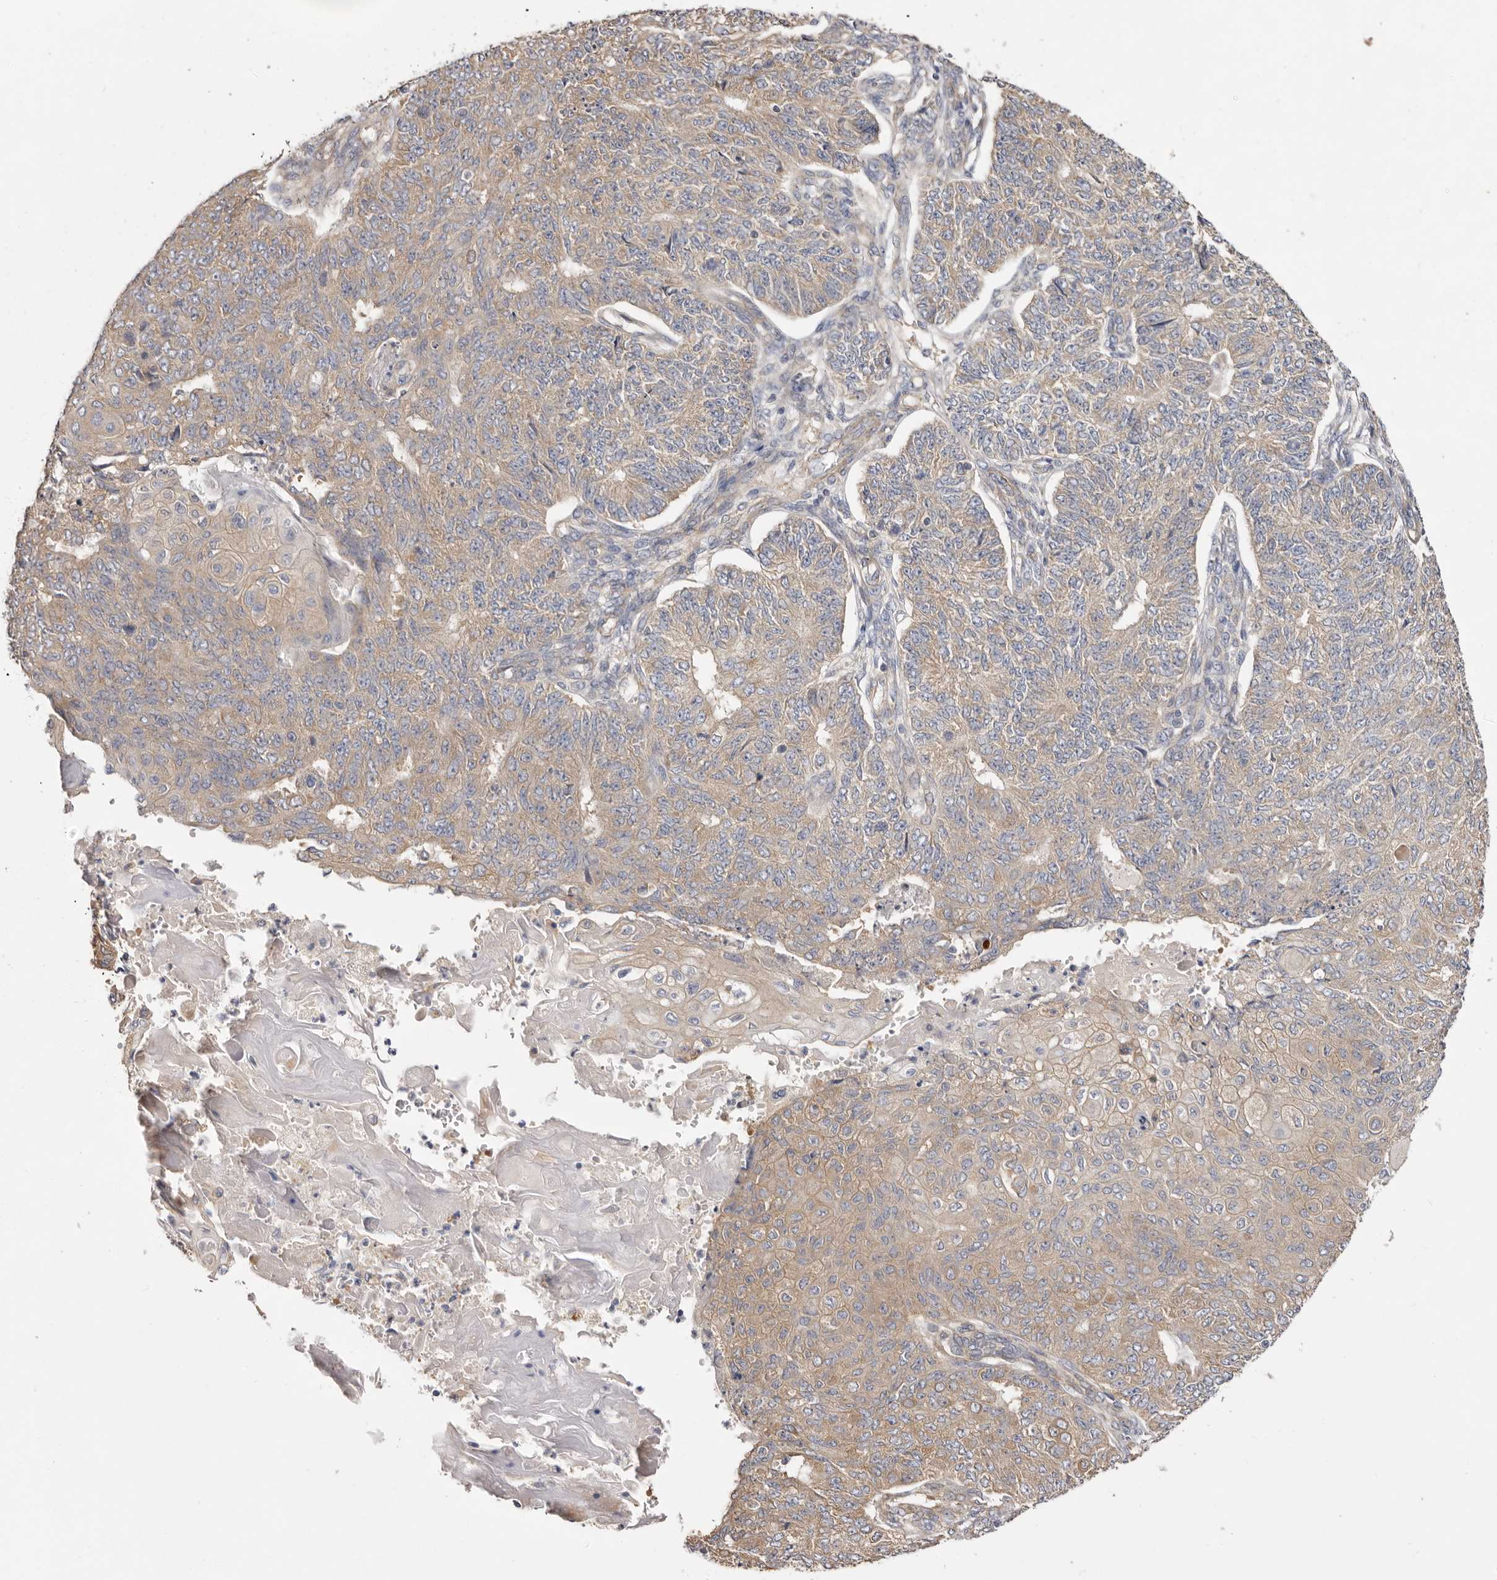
{"staining": {"intensity": "weak", "quantity": ">75%", "location": "cytoplasmic/membranous"}, "tissue": "endometrial cancer", "cell_type": "Tumor cells", "image_type": "cancer", "snomed": [{"axis": "morphology", "description": "Adenocarcinoma, NOS"}, {"axis": "topography", "description": "Endometrium"}], "caption": "Endometrial cancer (adenocarcinoma) stained with a protein marker reveals weak staining in tumor cells.", "gene": "FAM167B", "patient": {"sex": "female", "age": 32}}